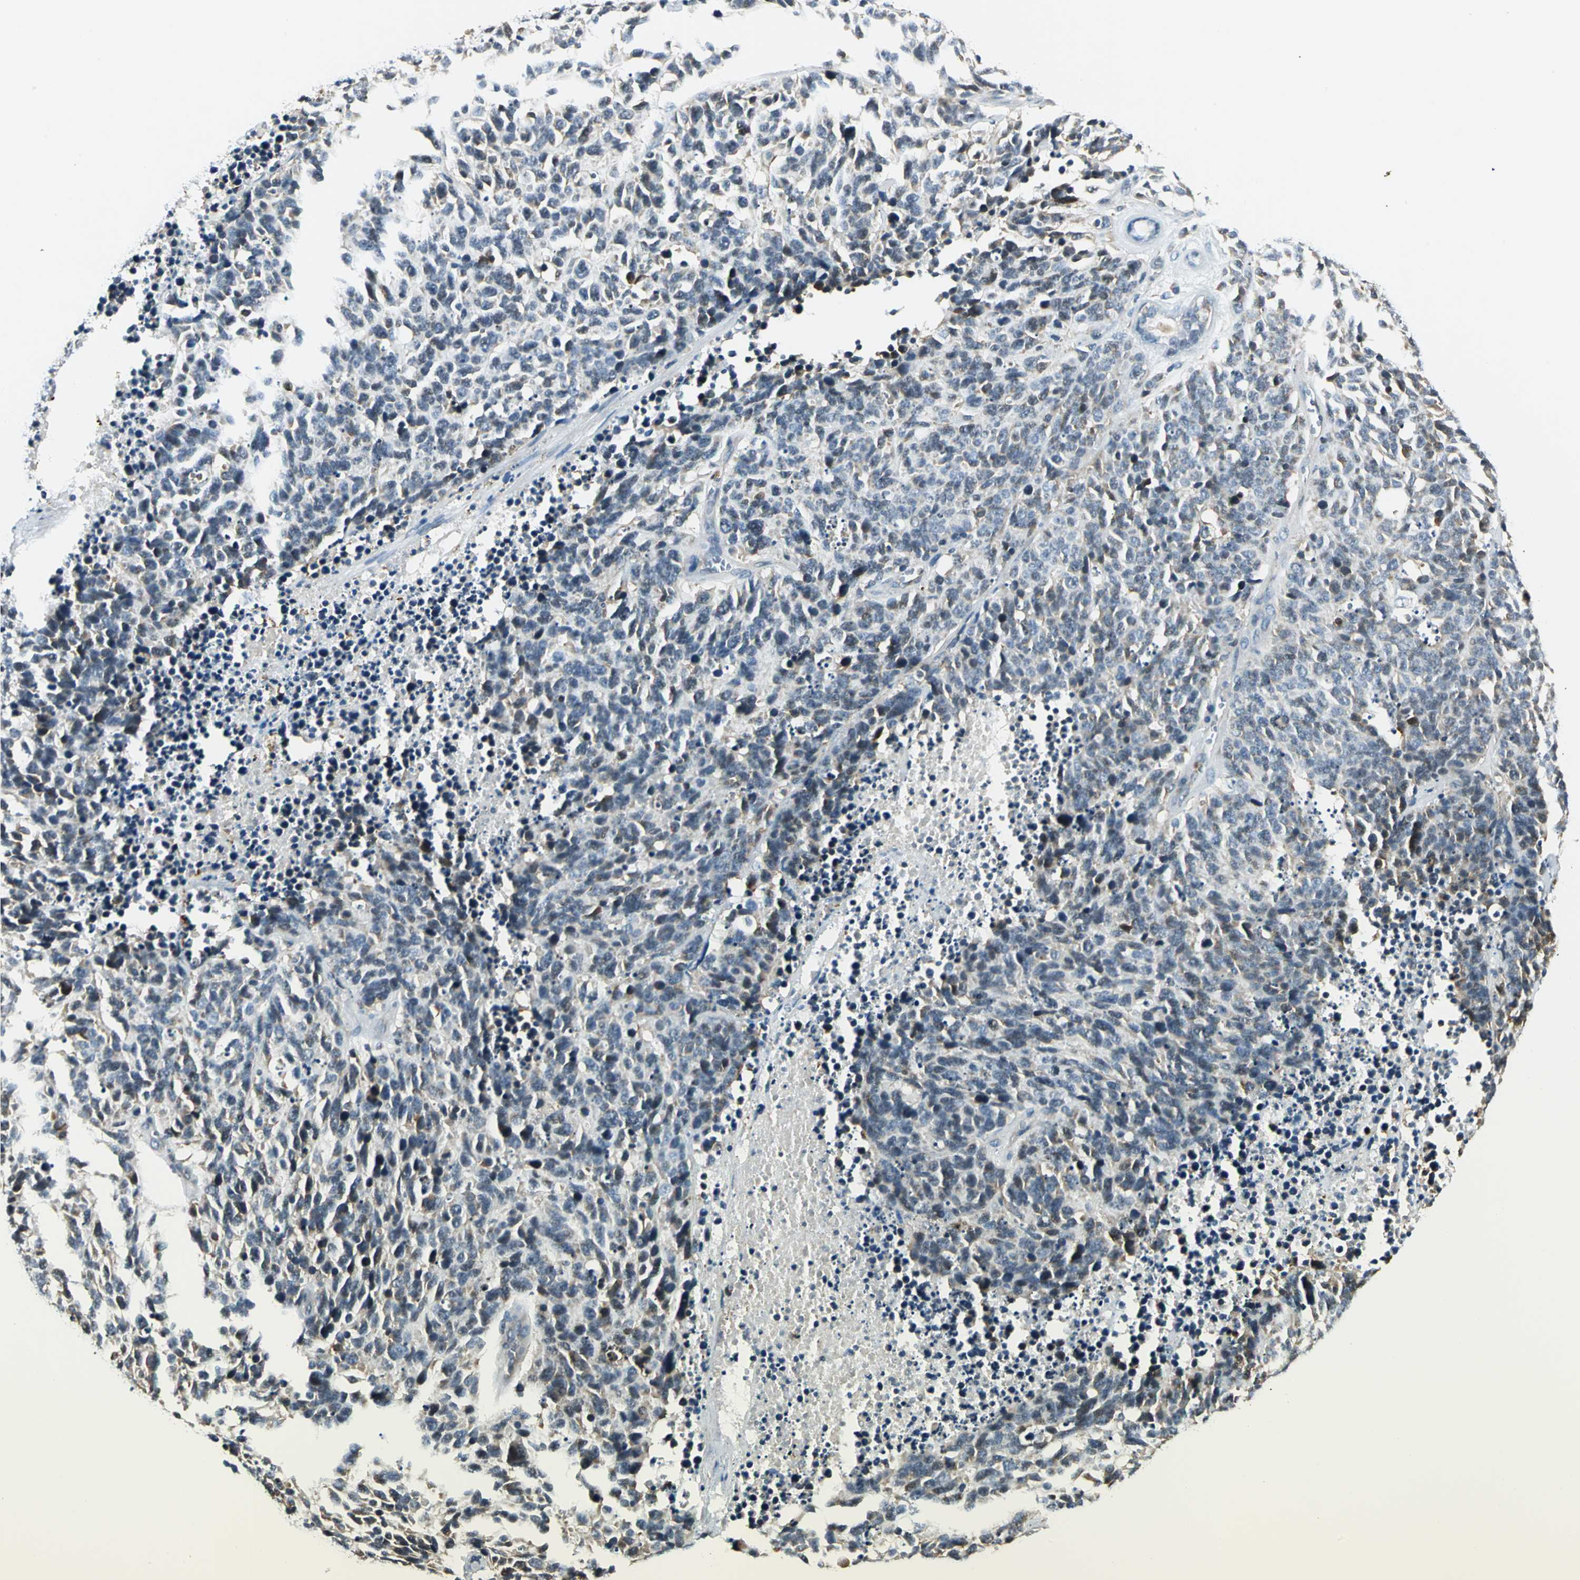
{"staining": {"intensity": "weak", "quantity": "<25%", "location": "cytoplasmic/membranous"}, "tissue": "lung cancer", "cell_type": "Tumor cells", "image_type": "cancer", "snomed": [{"axis": "morphology", "description": "Neoplasm, malignant, NOS"}, {"axis": "topography", "description": "Lung"}], "caption": "IHC micrograph of neoplastic tissue: lung malignant neoplasm stained with DAB demonstrates no significant protein expression in tumor cells.", "gene": "USP40", "patient": {"sex": "female", "age": 58}}